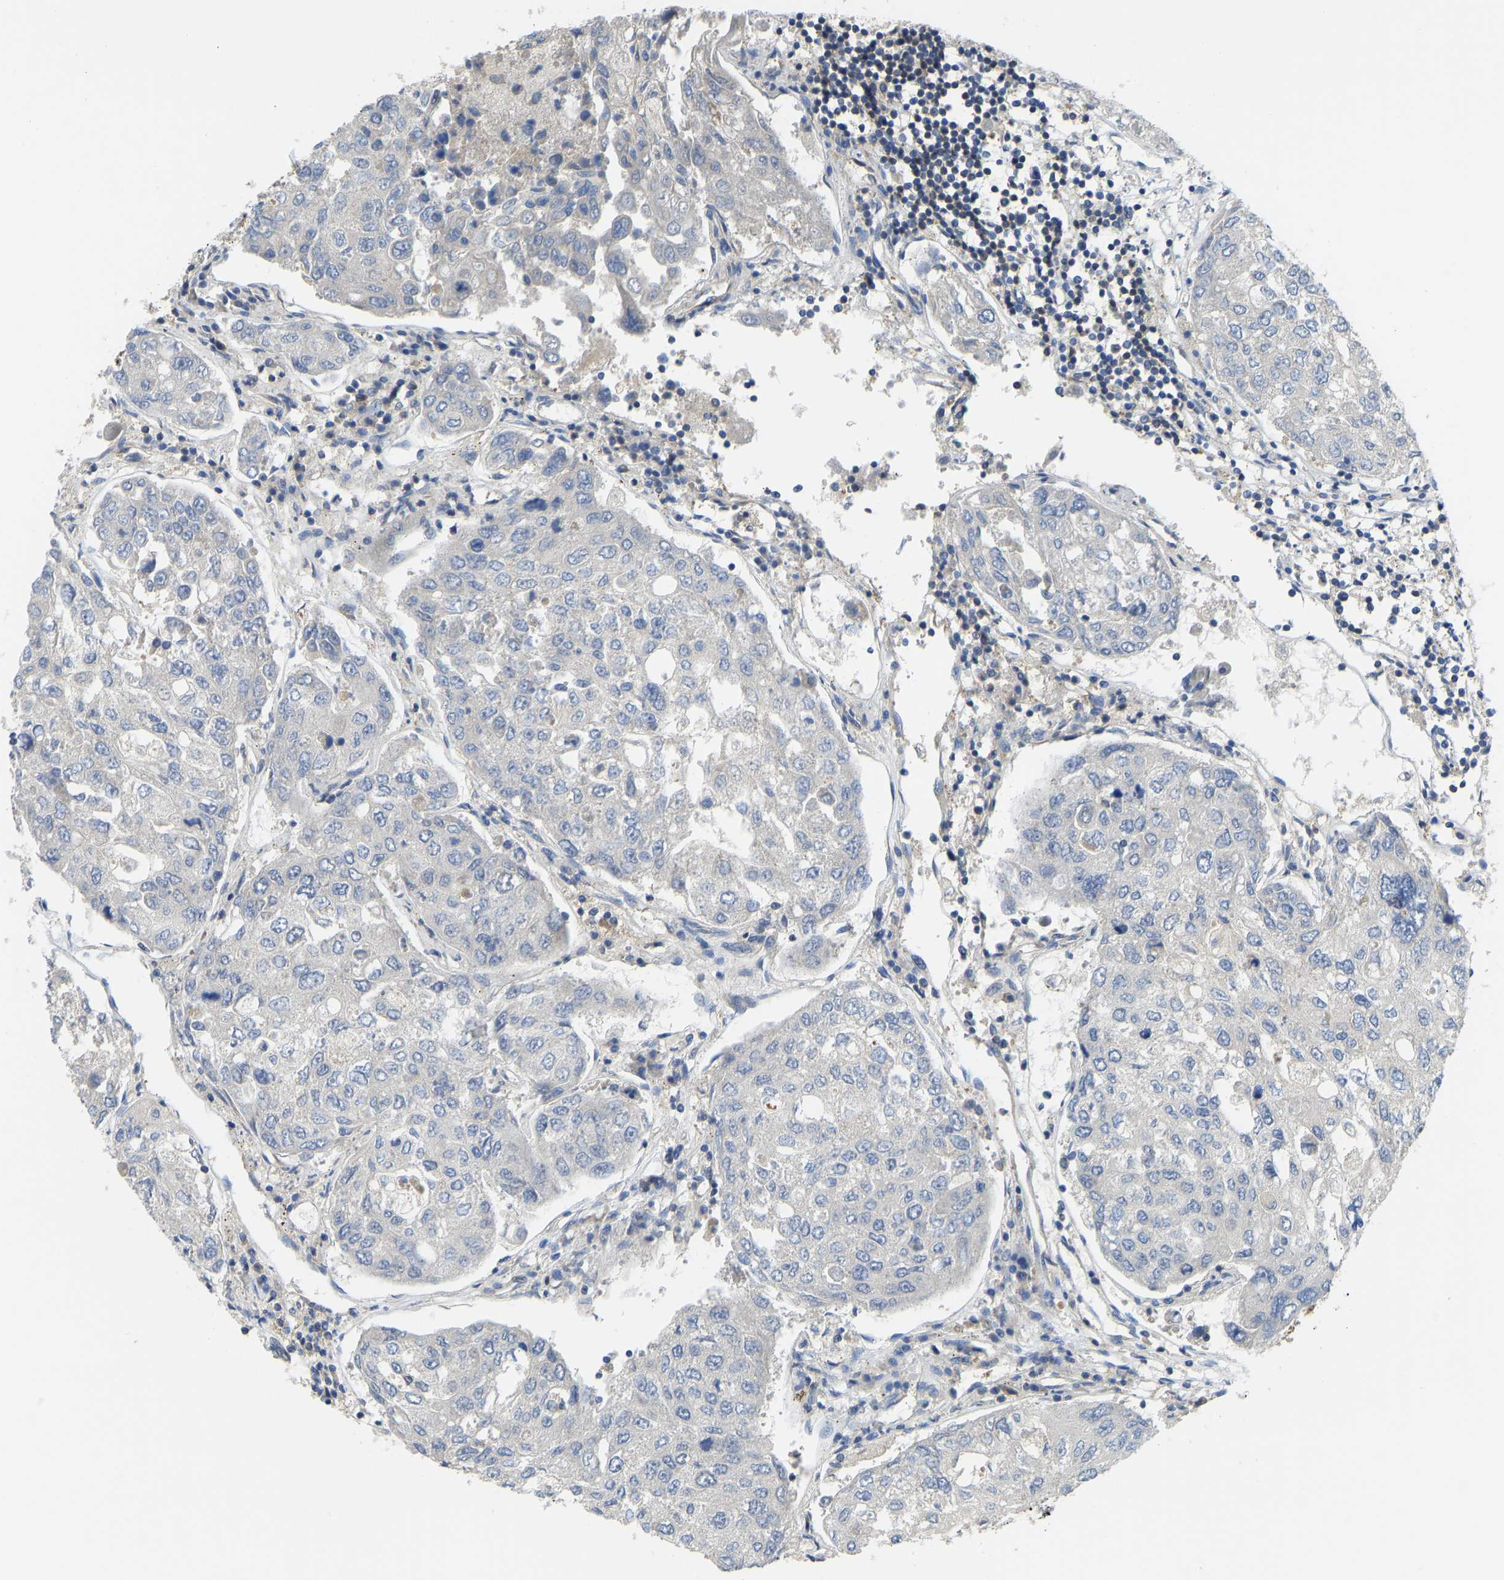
{"staining": {"intensity": "negative", "quantity": "none", "location": "none"}, "tissue": "urothelial cancer", "cell_type": "Tumor cells", "image_type": "cancer", "snomed": [{"axis": "morphology", "description": "Urothelial carcinoma, High grade"}, {"axis": "topography", "description": "Lymph node"}, {"axis": "topography", "description": "Urinary bladder"}], "caption": "Urothelial carcinoma (high-grade) stained for a protein using immunohistochemistry (IHC) exhibits no staining tumor cells.", "gene": "PPP3CA", "patient": {"sex": "male", "age": 51}}